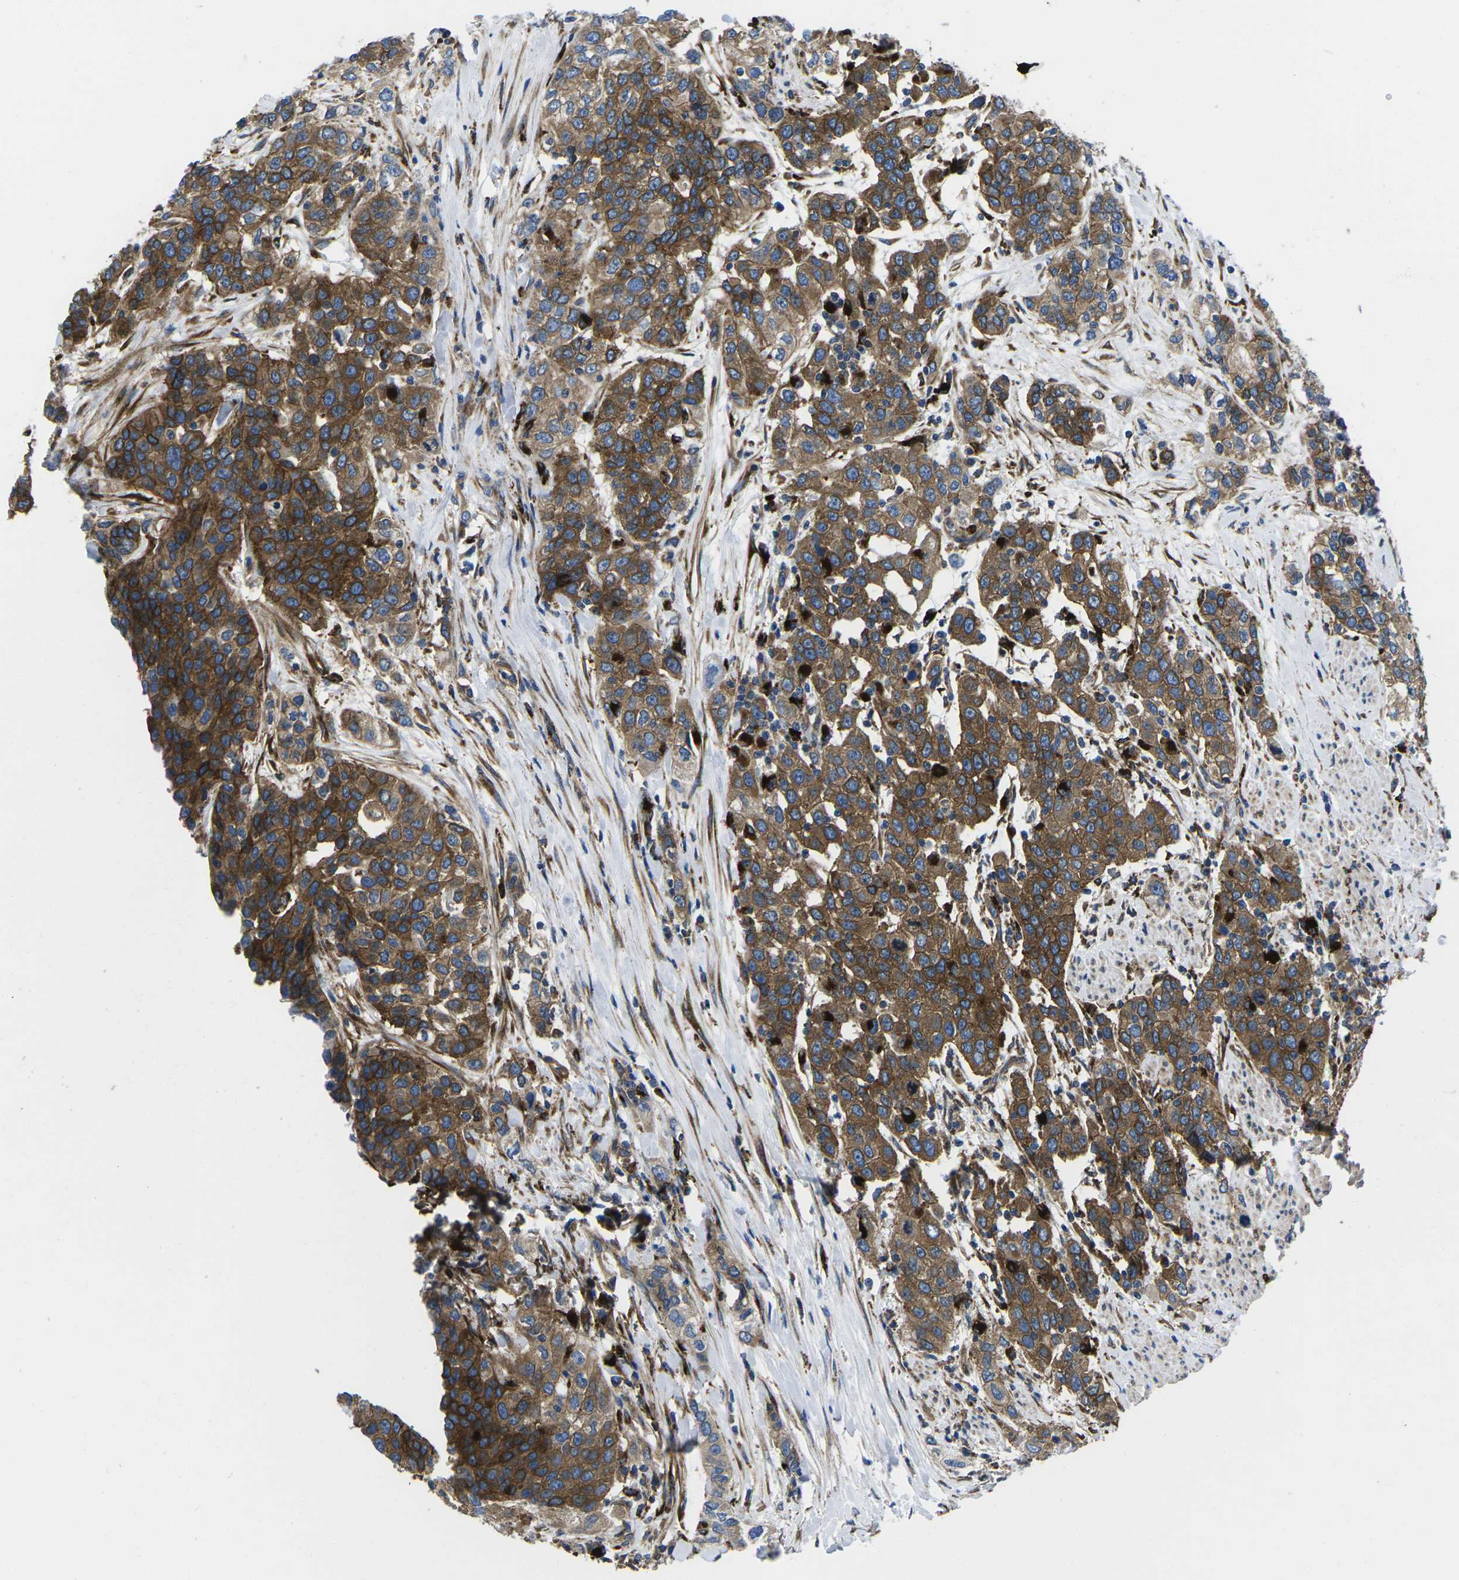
{"staining": {"intensity": "strong", "quantity": ">75%", "location": "cytoplasmic/membranous"}, "tissue": "urothelial cancer", "cell_type": "Tumor cells", "image_type": "cancer", "snomed": [{"axis": "morphology", "description": "Urothelial carcinoma, High grade"}, {"axis": "topography", "description": "Urinary bladder"}], "caption": "An image of urothelial carcinoma (high-grade) stained for a protein demonstrates strong cytoplasmic/membranous brown staining in tumor cells.", "gene": "DLG1", "patient": {"sex": "female", "age": 80}}